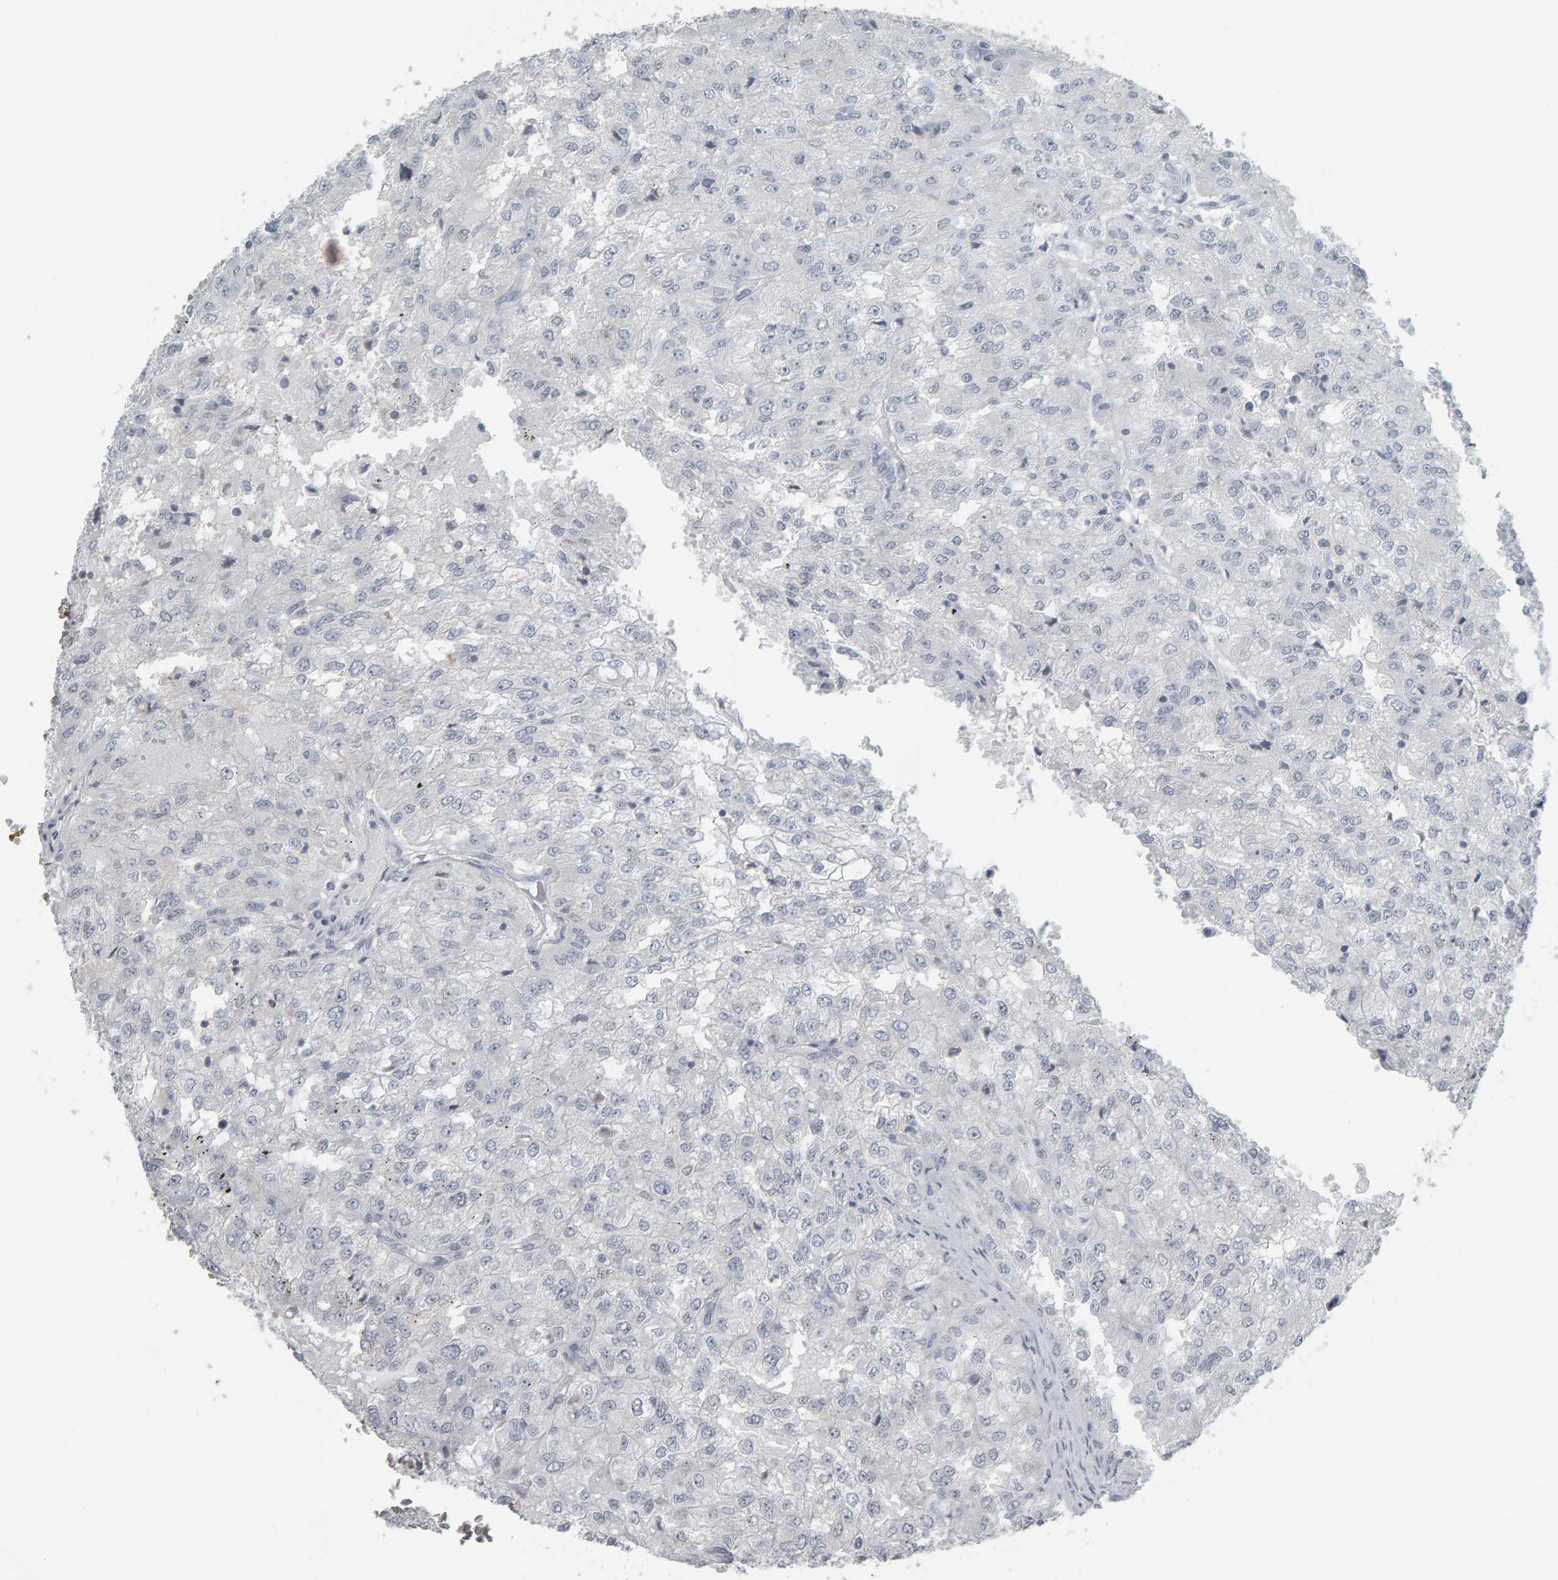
{"staining": {"intensity": "negative", "quantity": "none", "location": "none"}, "tissue": "renal cancer", "cell_type": "Tumor cells", "image_type": "cancer", "snomed": [{"axis": "morphology", "description": "Adenocarcinoma, NOS"}, {"axis": "topography", "description": "Kidney"}], "caption": "High magnification brightfield microscopy of renal cancer stained with DAB (3,3'-diaminobenzidine) (brown) and counterstained with hematoxylin (blue): tumor cells show no significant positivity.", "gene": "PYY", "patient": {"sex": "female", "age": 54}}